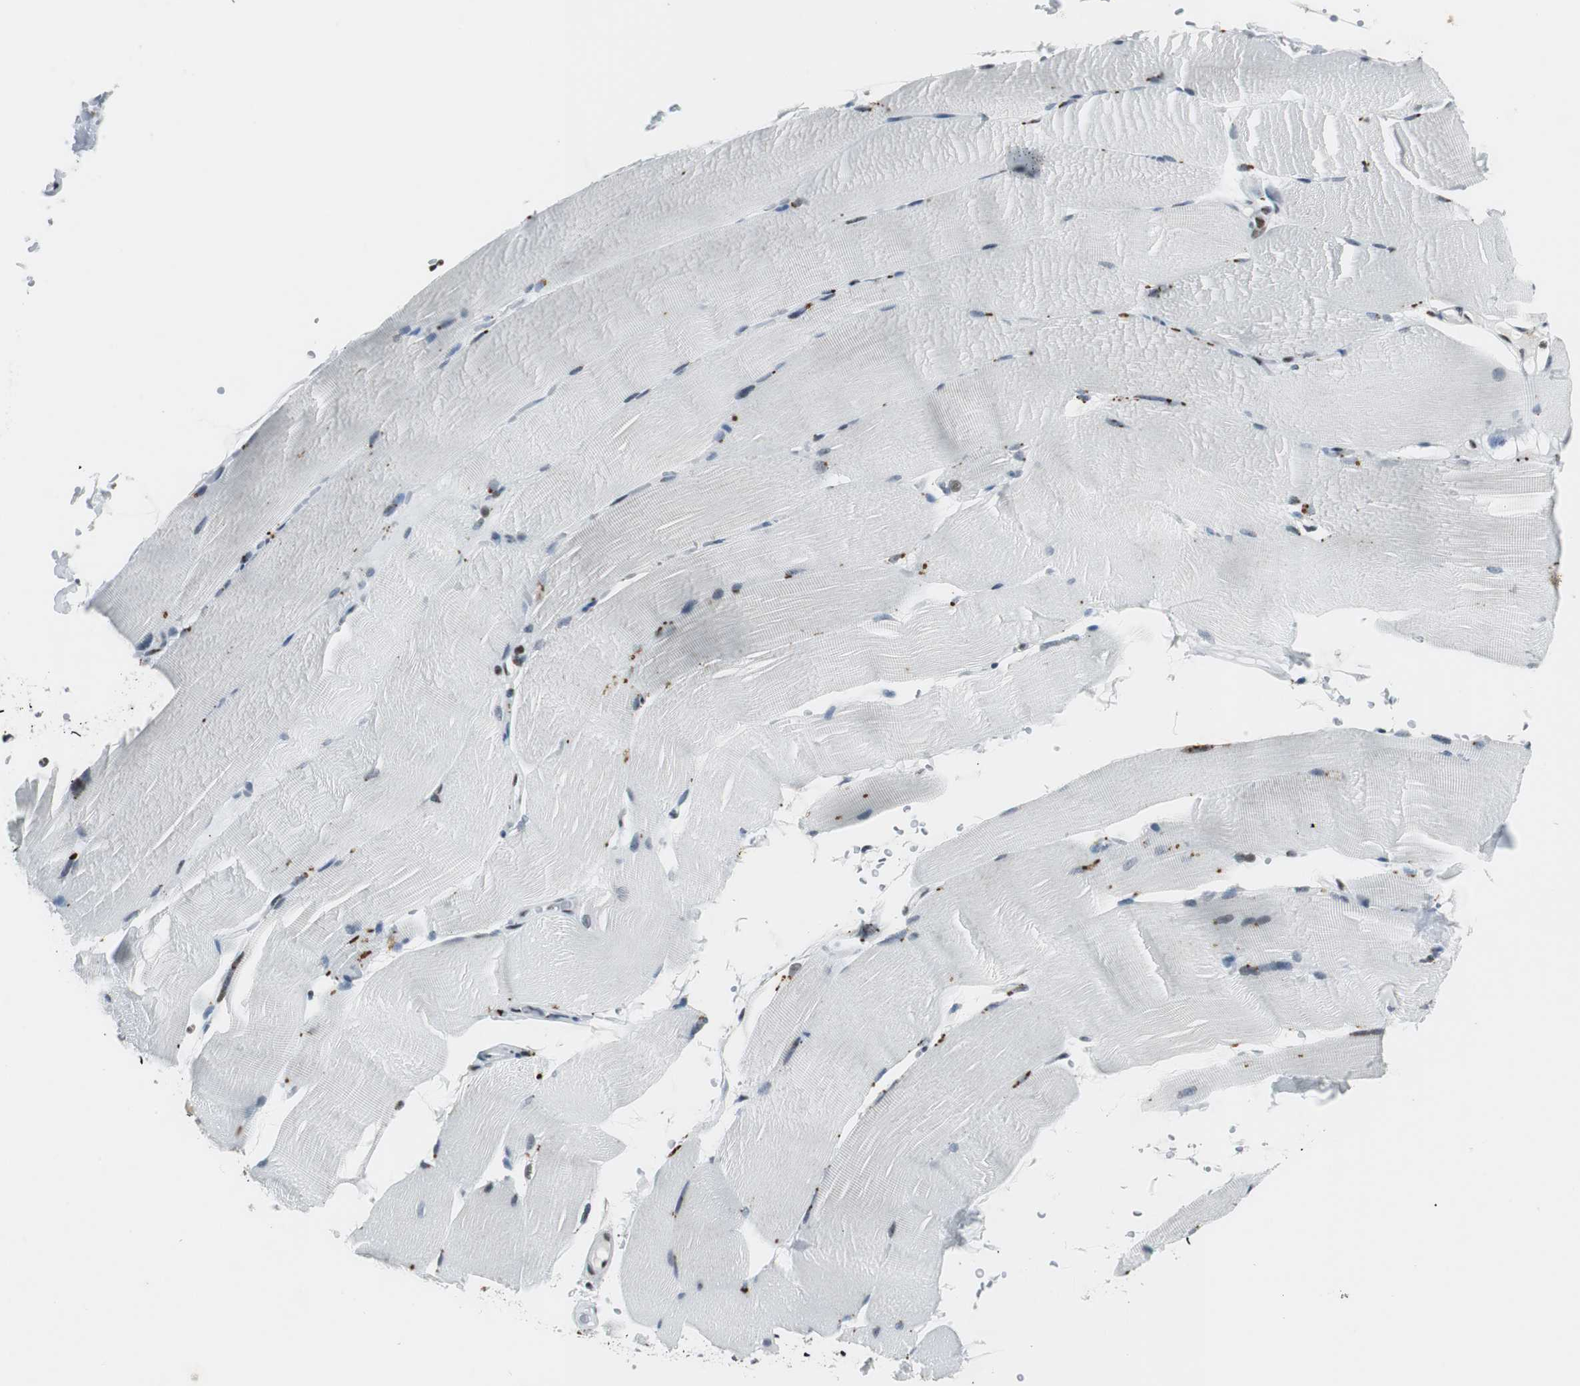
{"staining": {"intensity": "moderate", "quantity": "25%-75%", "location": "nuclear"}, "tissue": "skeletal muscle", "cell_type": "Myocytes", "image_type": "normal", "snomed": [{"axis": "morphology", "description": "Normal tissue, NOS"}, {"axis": "topography", "description": "Skeletal muscle"}, {"axis": "topography", "description": "Parathyroid gland"}], "caption": "Myocytes display moderate nuclear positivity in approximately 25%-75% of cells in normal skeletal muscle. Immunohistochemistry (ihc) stains the protein in brown and the nuclei are stained blue.", "gene": "RBBP4", "patient": {"sex": "female", "age": 37}}